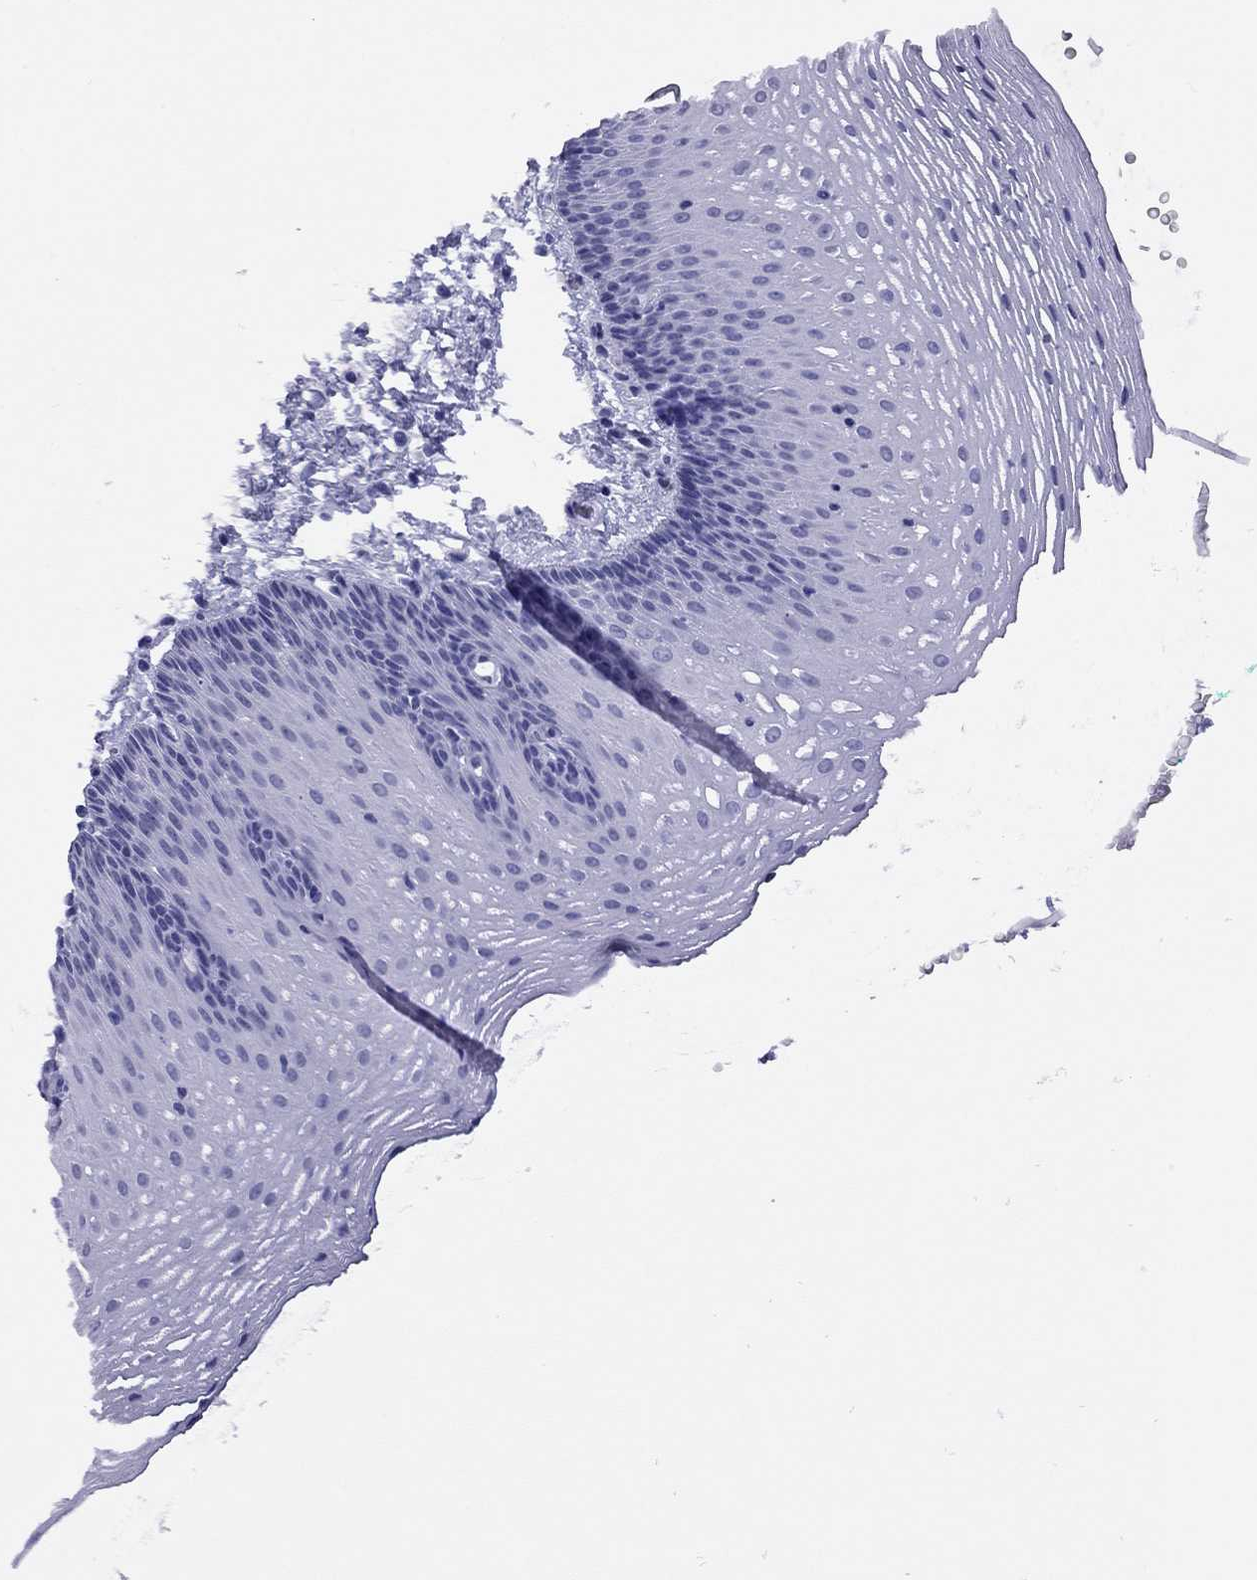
{"staining": {"intensity": "negative", "quantity": "none", "location": "none"}, "tissue": "esophagus", "cell_type": "Squamous epithelial cells", "image_type": "normal", "snomed": [{"axis": "morphology", "description": "Normal tissue, NOS"}, {"axis": "topography", "description": "Esophagus"}], "caption": "Immunohistochemistry photomicrograph of normal esophagus: human esophagus stained with DAB shows no significant protein expression in squamous epithelial cells.", "gene": "LYAR", "patient": {"sex": "male", "age": 76}}